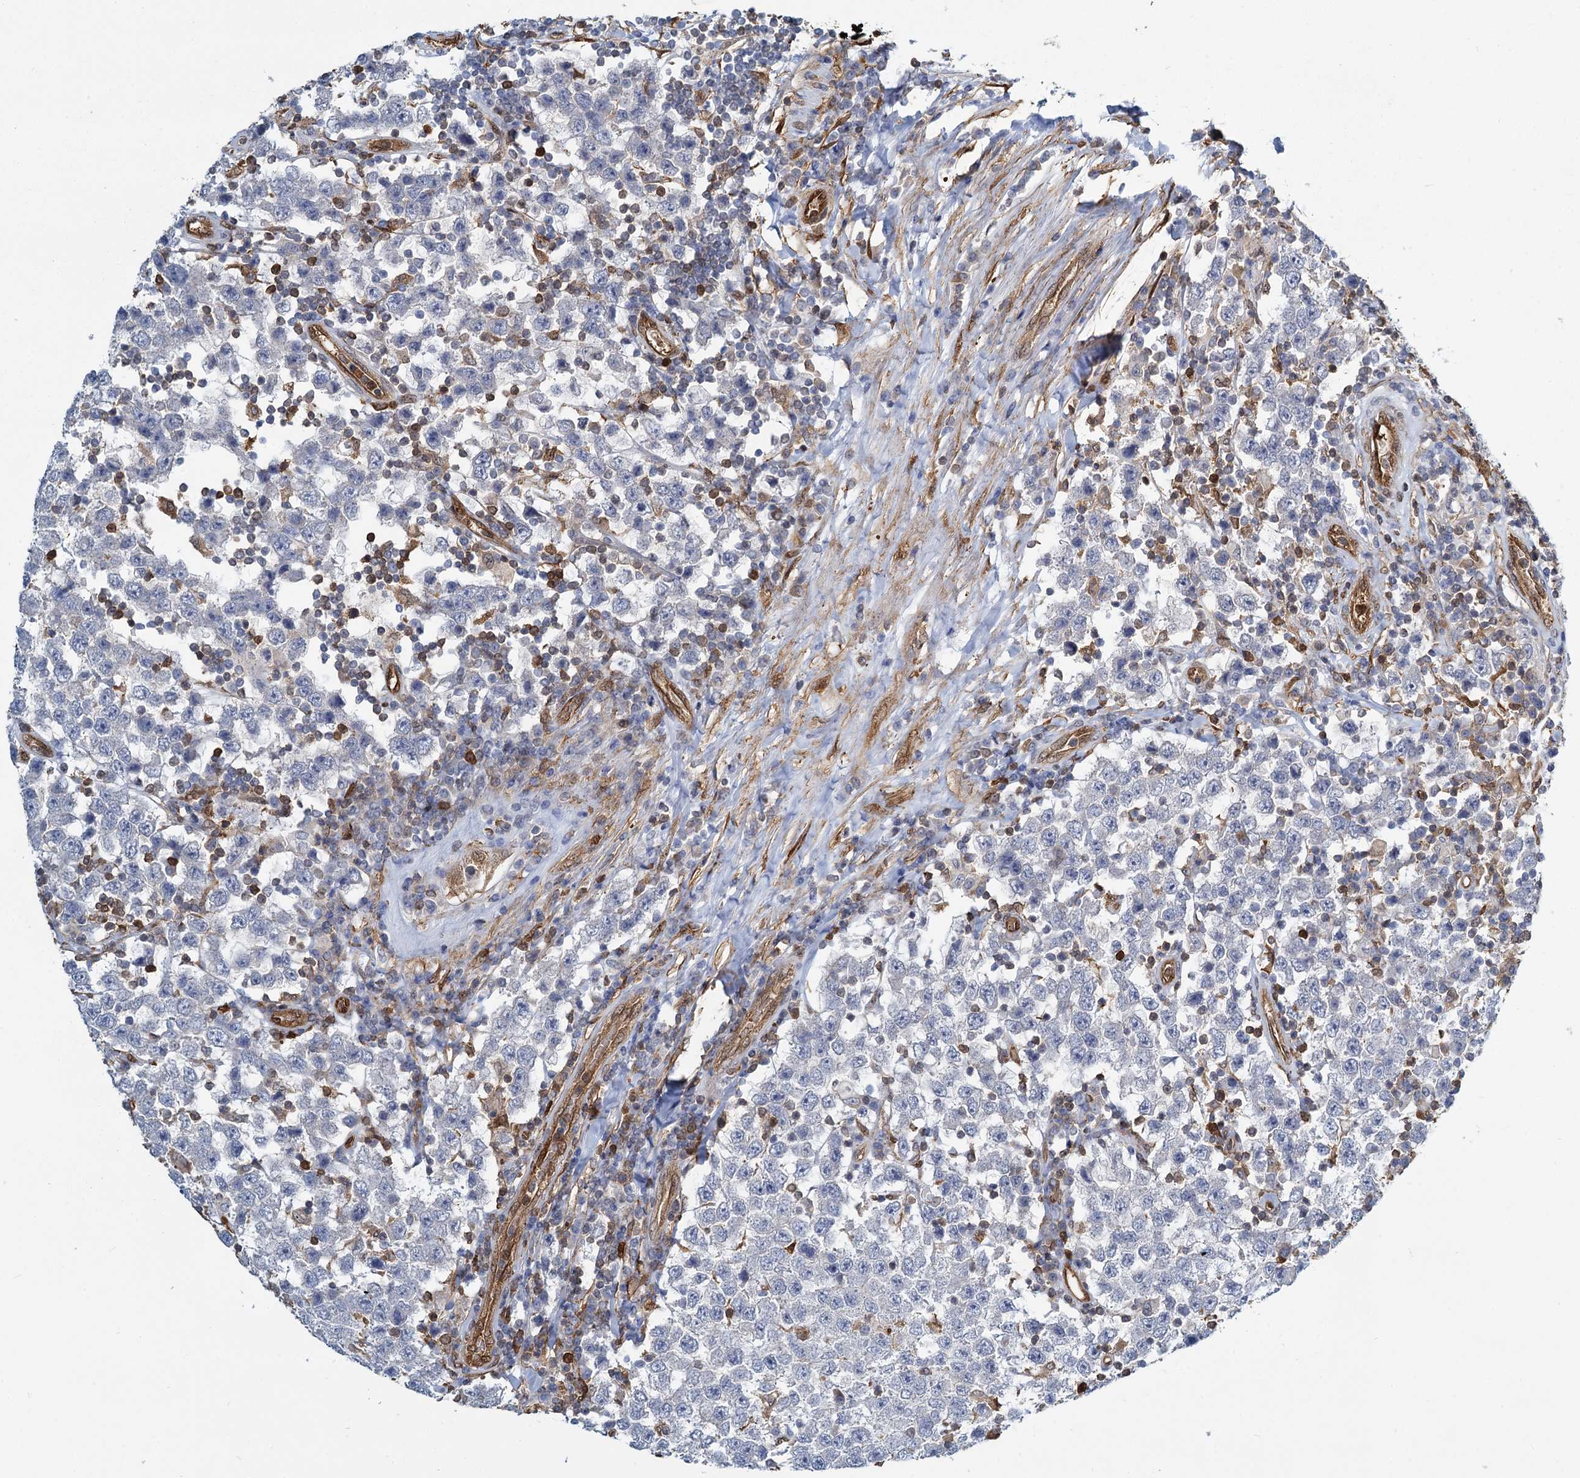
{"staining": {"intensity": "negative", "quantity": "none", "location": "none"}, "tissue": "testis cancer", "cell_type": "Tumor cells", "image_type": "cancer", "snomed": [{"axis": "morphology", "description": "Normal tissue, NOS"}, {"axis": "morphology", "description": "Urothelial carcinoma, High grade"}, {"axis": "morphology", "description": "Seminoma, NOS"}, {"axis": "morphology", "description": "Carcinoma, Embryonal, NOS"}, {"axis": "topography", "description": "Urinary bladder"}, {"axis": "topography", "description": "Testis"}], "caption": "Testis embryonal carcinoma was stained to show a protein in brown. There is no significant positivity in tumor cells.", "gene": "S100A6", "patient": {"sex": "male", "age": 41}}